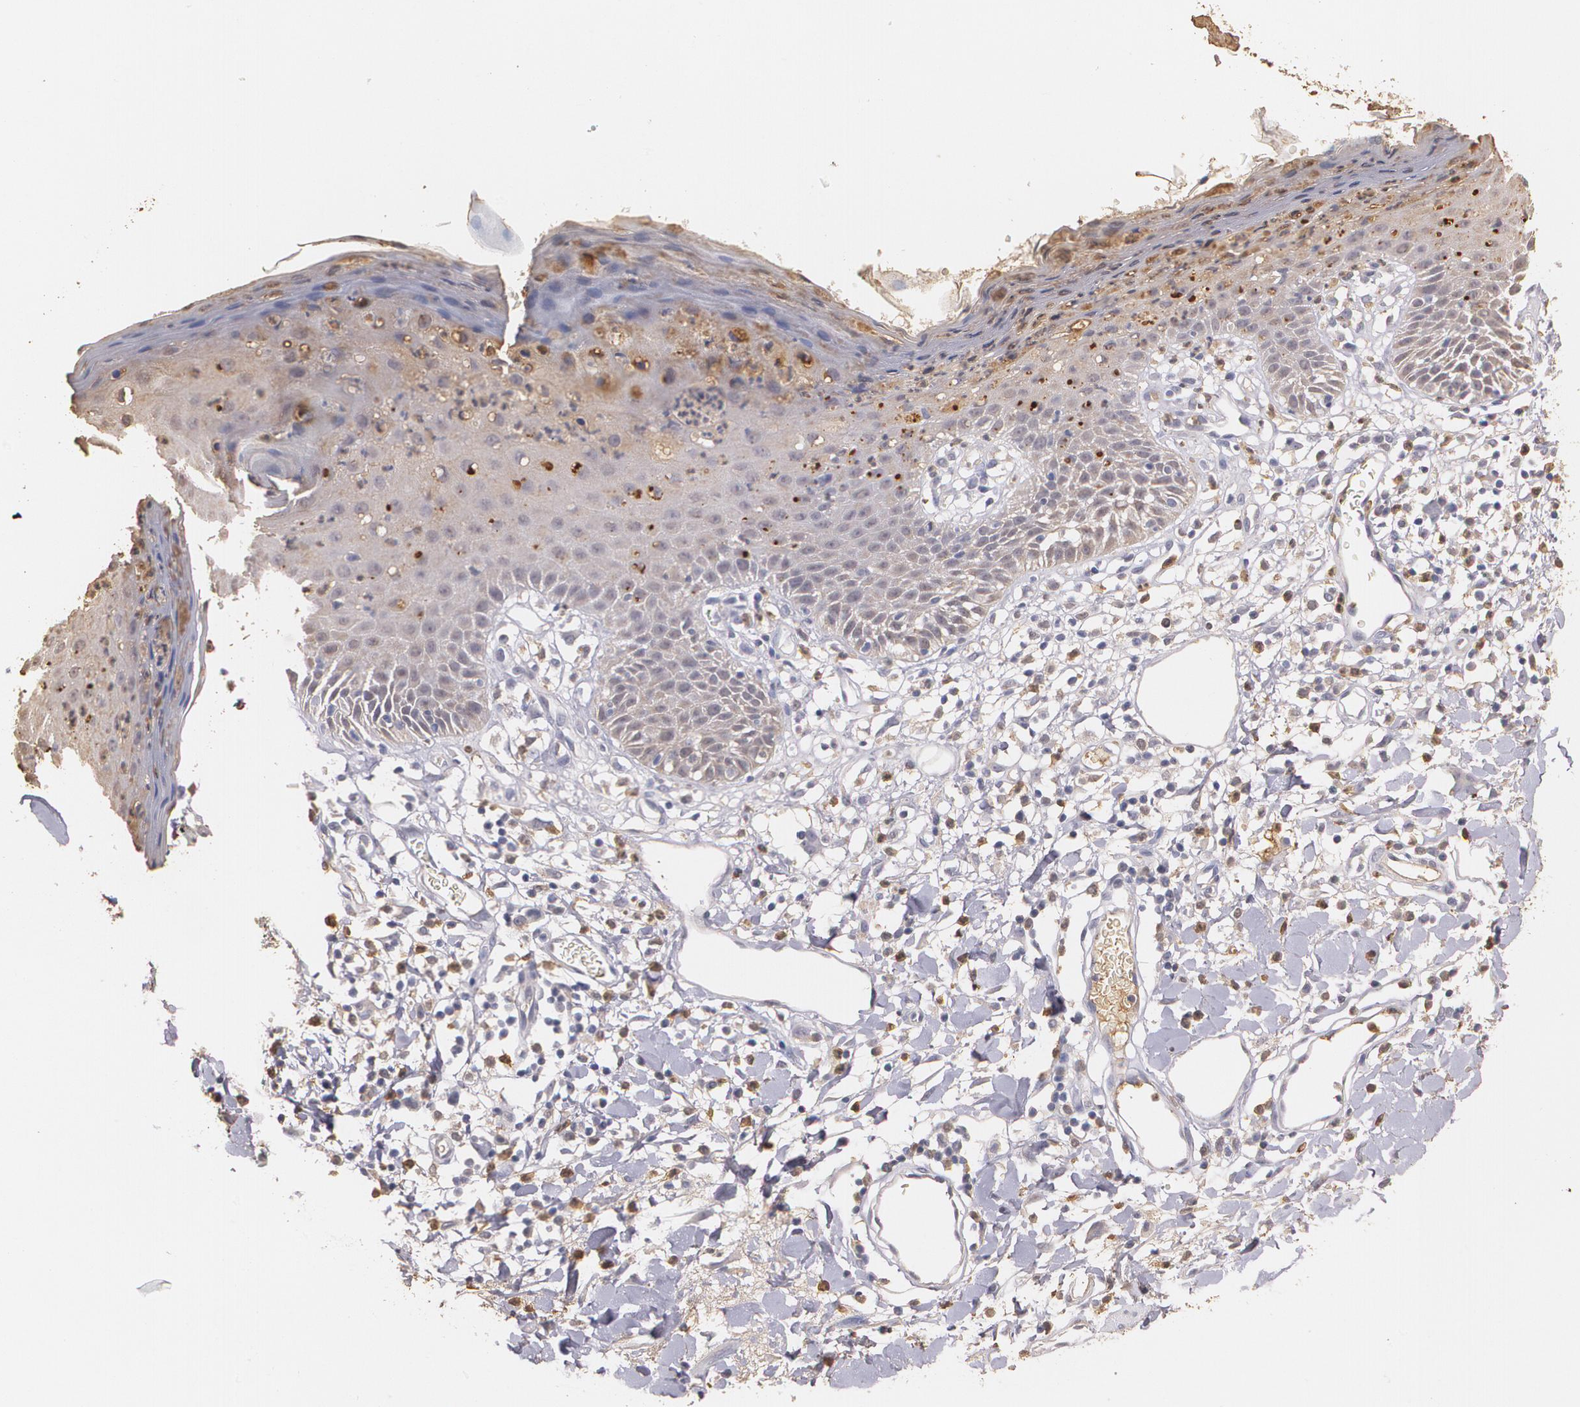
{"staining": {"intensity": "moderate", "quantity": "25%-75%", "location": "cytoplasmic/membranous"}, "tissue": "skin", "cell_type": "Epidermal cells", "image_type": "normal", "snomed": [{"axis": "morphology", "description": "Normal tissue, NOS"}, {"axis": "topography", "description": "Vulva"}, {"axis": "topography", "description": "Peripheral nerve tissue"}], "caption": "Immunohistochemical staining of unremarkable skin exhibits medium levels of moderate cytoplasmic/membranous positivity in approximately 25%-75% of epidermal cells.", "gene": "PTS", "patient": {"sex": "female", "age": 68}}